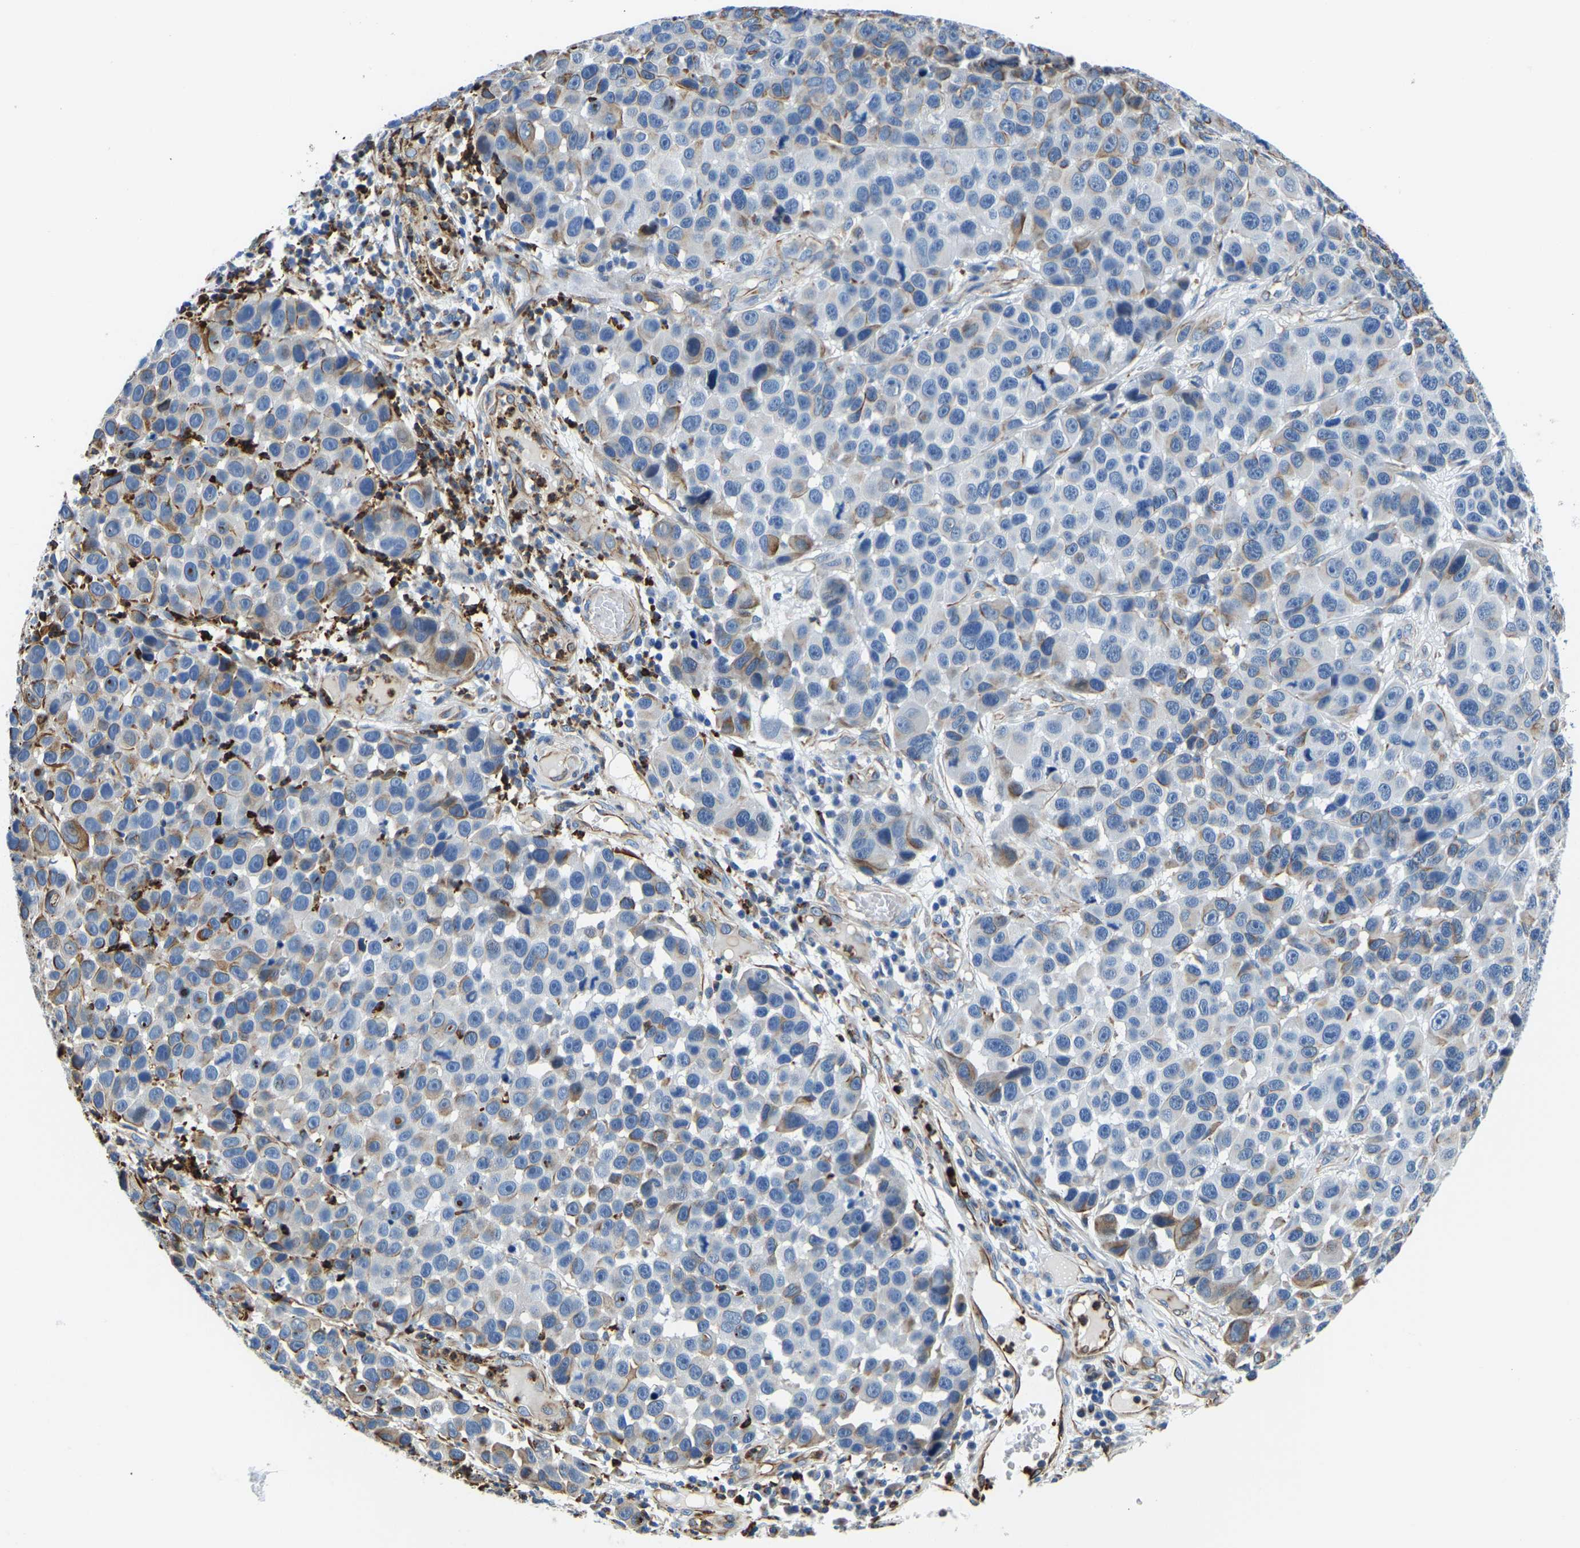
{"staining": {"intensity": "moderate", "quantity": "<25%", "location": "cytoplasmic/membranous"}, "tissue": "melanoma", "cell_type": "Tumor cells", "image_type": "cancer", "snomed": [{"axis": "morphology", "description": "Malignant melanoma, NOS"}, {"axis": "topography", "description": "Skin"}], "caption": "Immunohistochemistry (IHC) image of neoplastic tissue: human melanoma stained using immunohistochemistry shows low levels of moderate protein expression localized specifically in the cytoplasmic/membranous of tumor cells, appearing as a cytoplasmic/membranous brown color.", "gene": "MS4A3", "patient": {"sex": "male", "age": 53}}